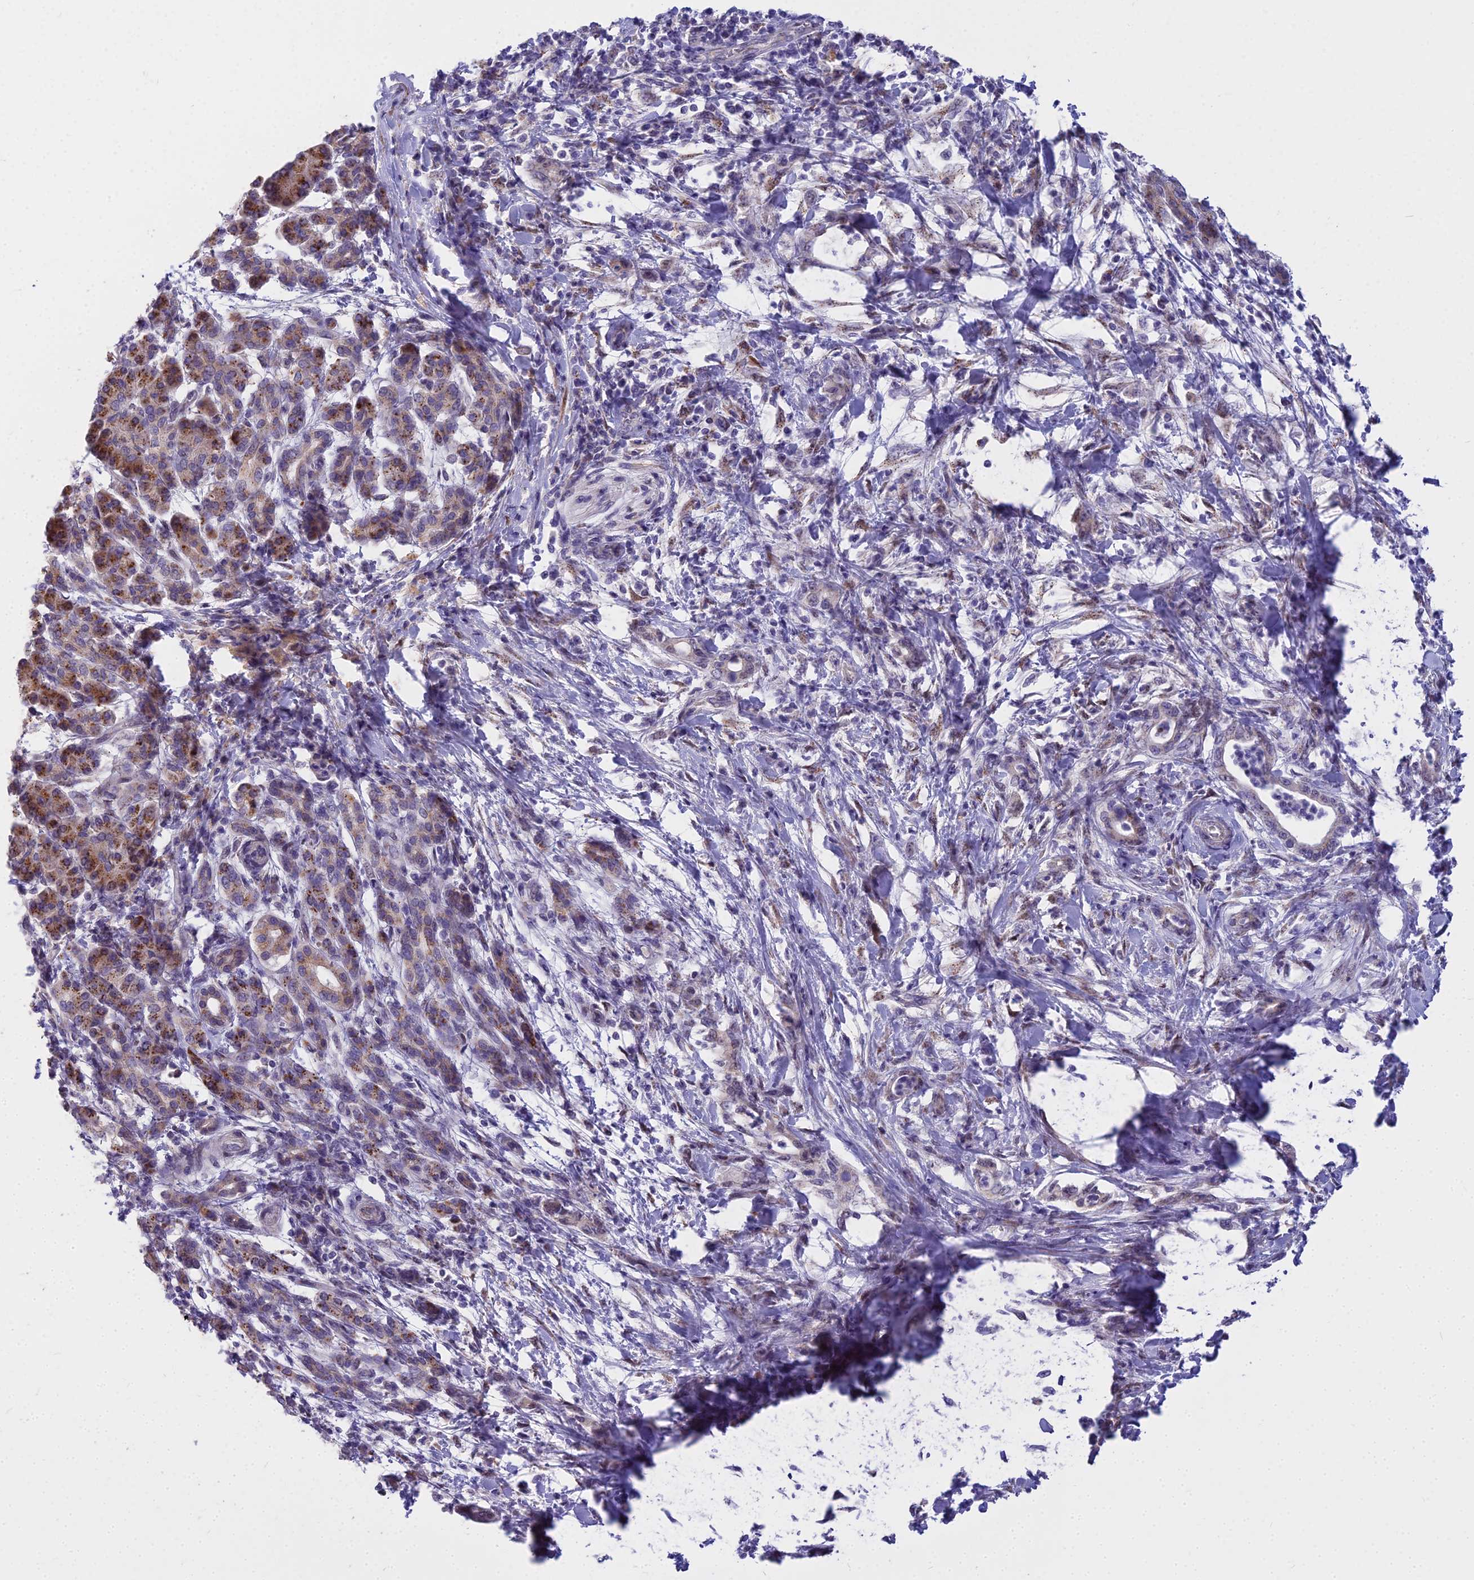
{"staining": {"intensity": "negative", "quantity": "none", "location": "none"}, "tissue": "pancreatic cancer", "cell_type": "Tumor cells", "image_type": "cancer", "snomed": [{"axis": "morphology", "description": "Normal tissue, NOS"}, {"axis": "morphology", "description": "Adenocarcinoma, NOS"}, {"axis": "topography", "description": "Pancreas"}], "caption": "The micrograph reveals no staining of tumor cells in pancreatic adenocarcinoma. (DAB (3,3'-diaminobenzidine) immunohistochemistry (IHC) with hematoxylin counter stain).", "gene": "WDPCP", "patient": {"sex": "female", "age": 55}}